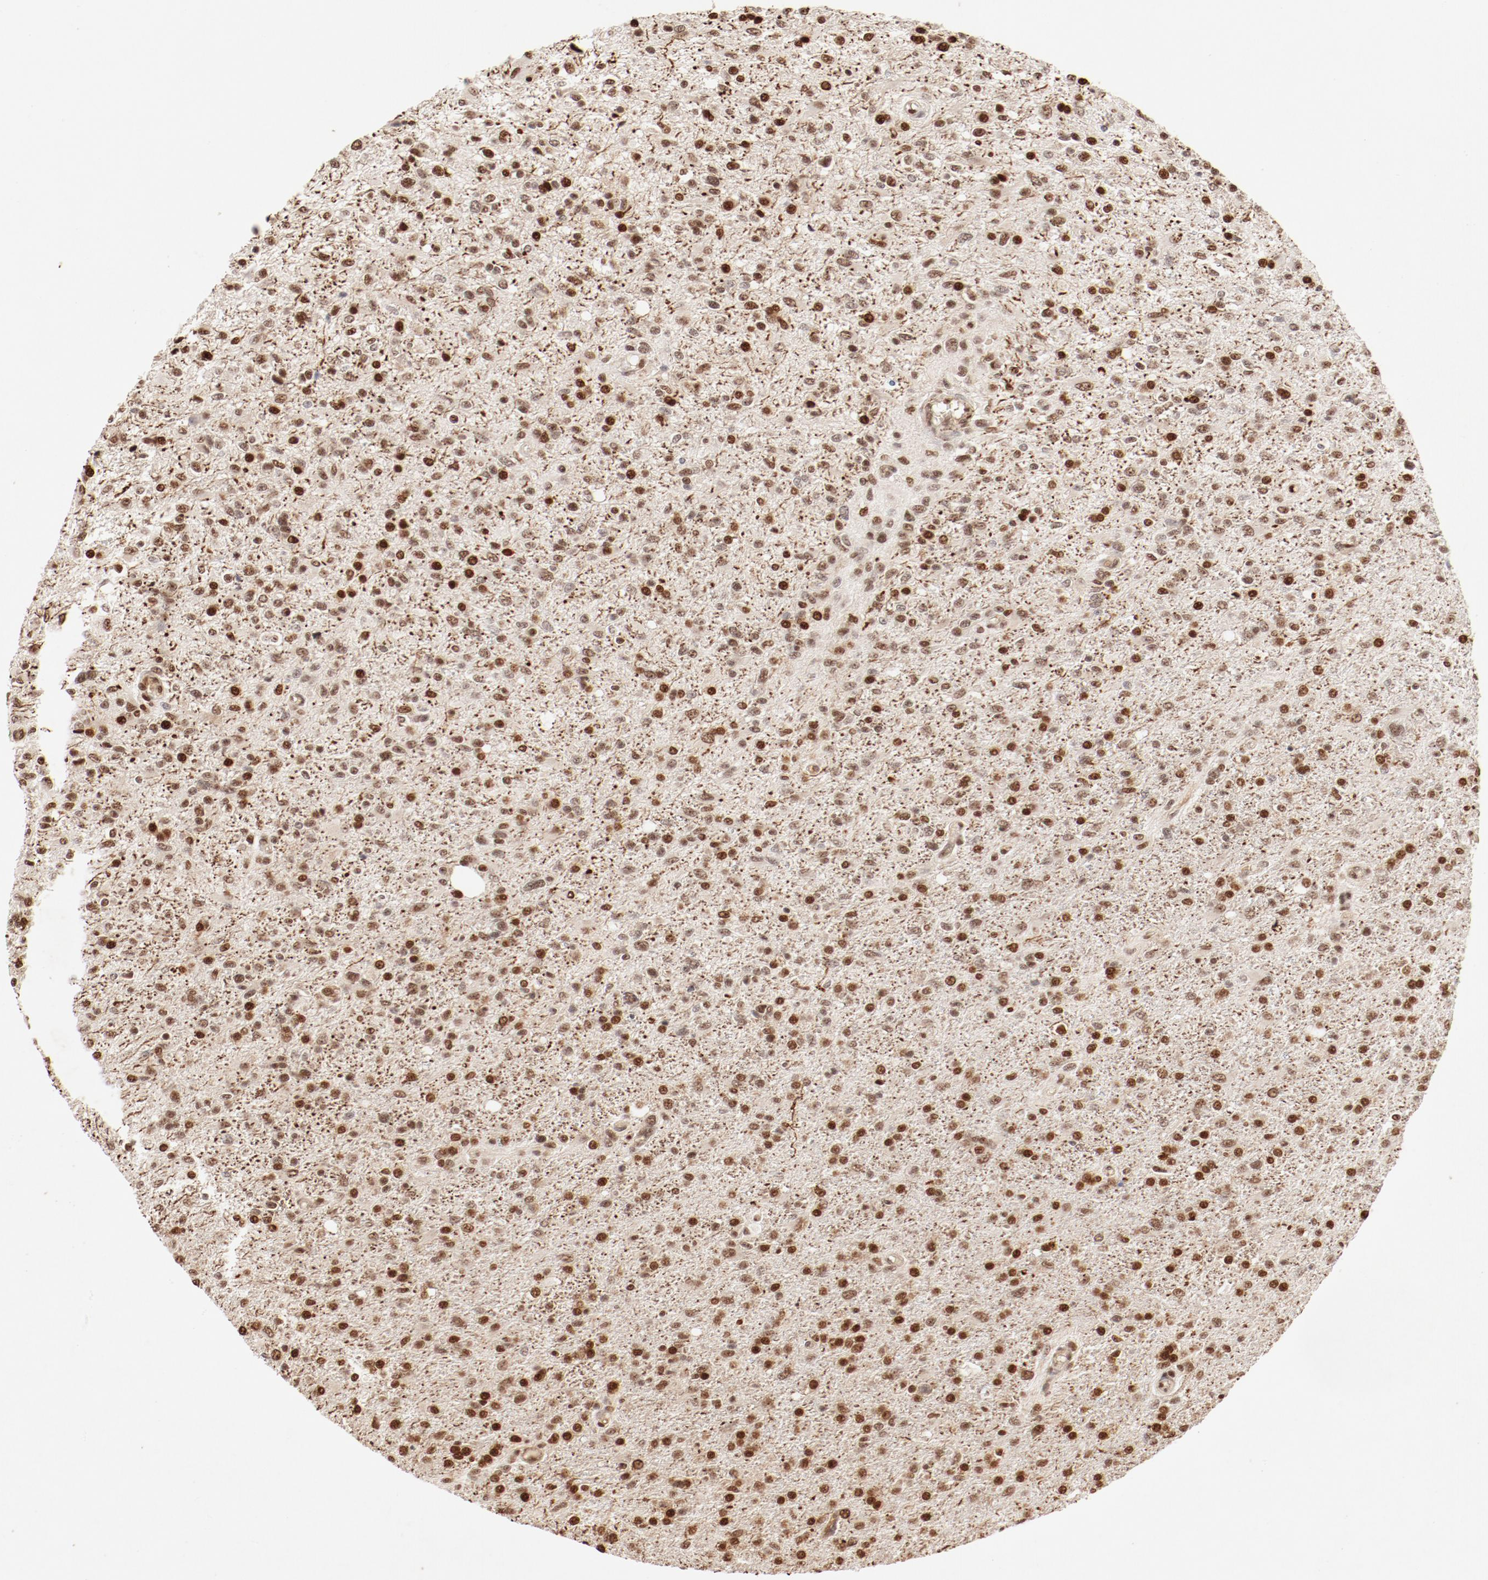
{"staining": {"intensity": "strong", "quantity": ">75%", "location": "nuclear"}, "tissue": "glioma", "cell_type": "Tumor cells", "image_type": "cancer", "snomed": [{"axis": "morphology", "description": "Glioma, malignant, High grade"}, {"axis": "topography", "description": "Cerebral cortex"}], "caption": "Strong nuclear positivity for a protein is appreciated in about >75% of tumor cells of malignant glioma (high-grade) using immunohistochemistry.", "gene": "FAM50A", "patient": {"sex": "male", "age": 76}}